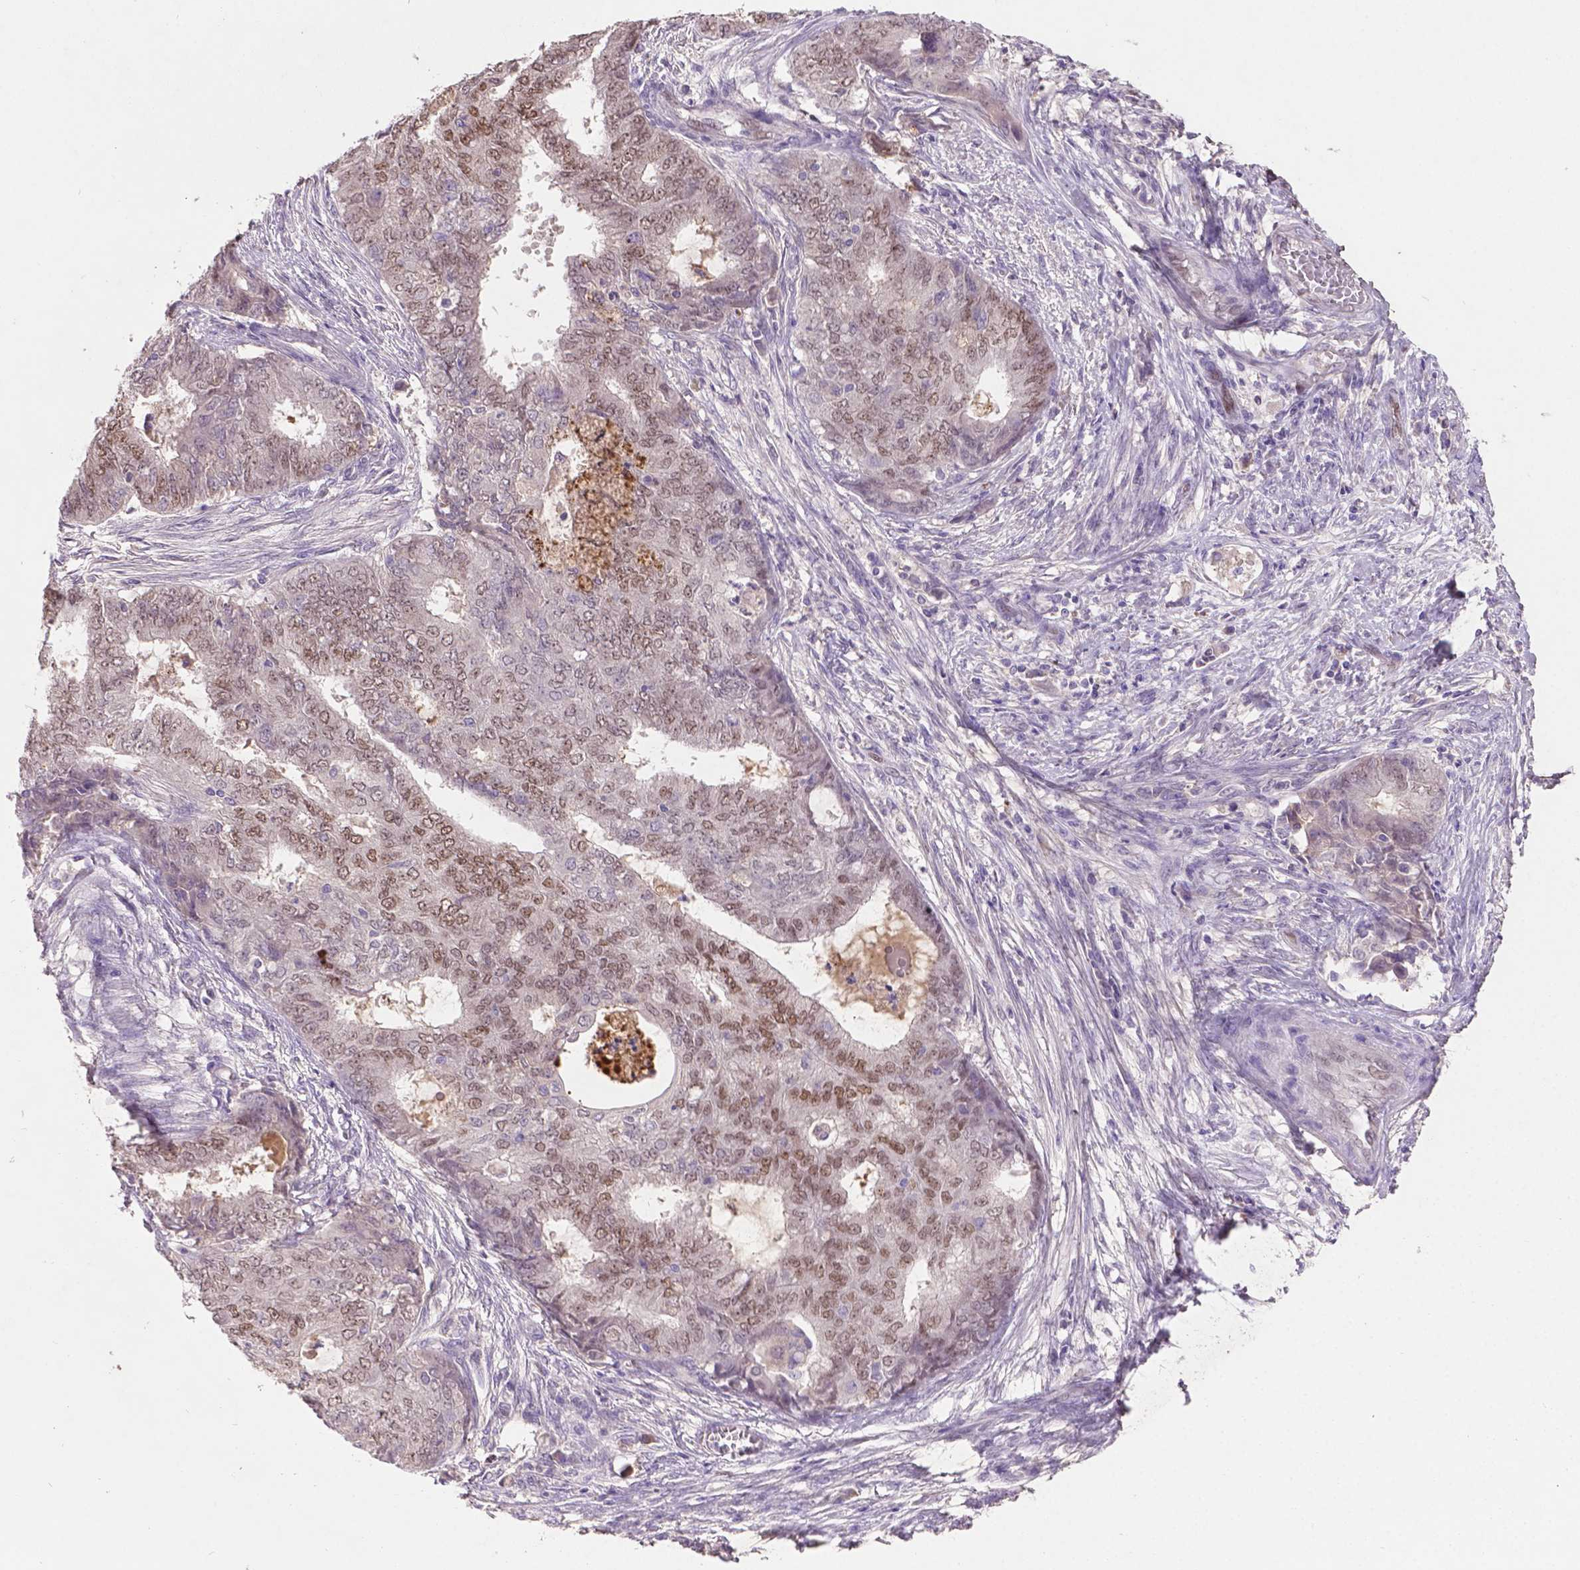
{"staining": {"intensity": "moderate", "quantity": "25%-75%", "location": "nuclear"}, "tissue": "endometrial cancer", "cell_type": "Tumor cells", "image_type": "cancer", "snomed": [{"axis": "morphology", "description": "Adenocarcinoma, NOS"}, {"axis": "topography", "description": "Endometrium"}], "caption": "Immunohistochemical staining of endometrial adenocarcinoma exhibits medium levels of moderate nuclear expression in approximately 25%-75% of tumor cells.", "gene": "SOX17", "patient": {"sex": "female", "age": 62}}